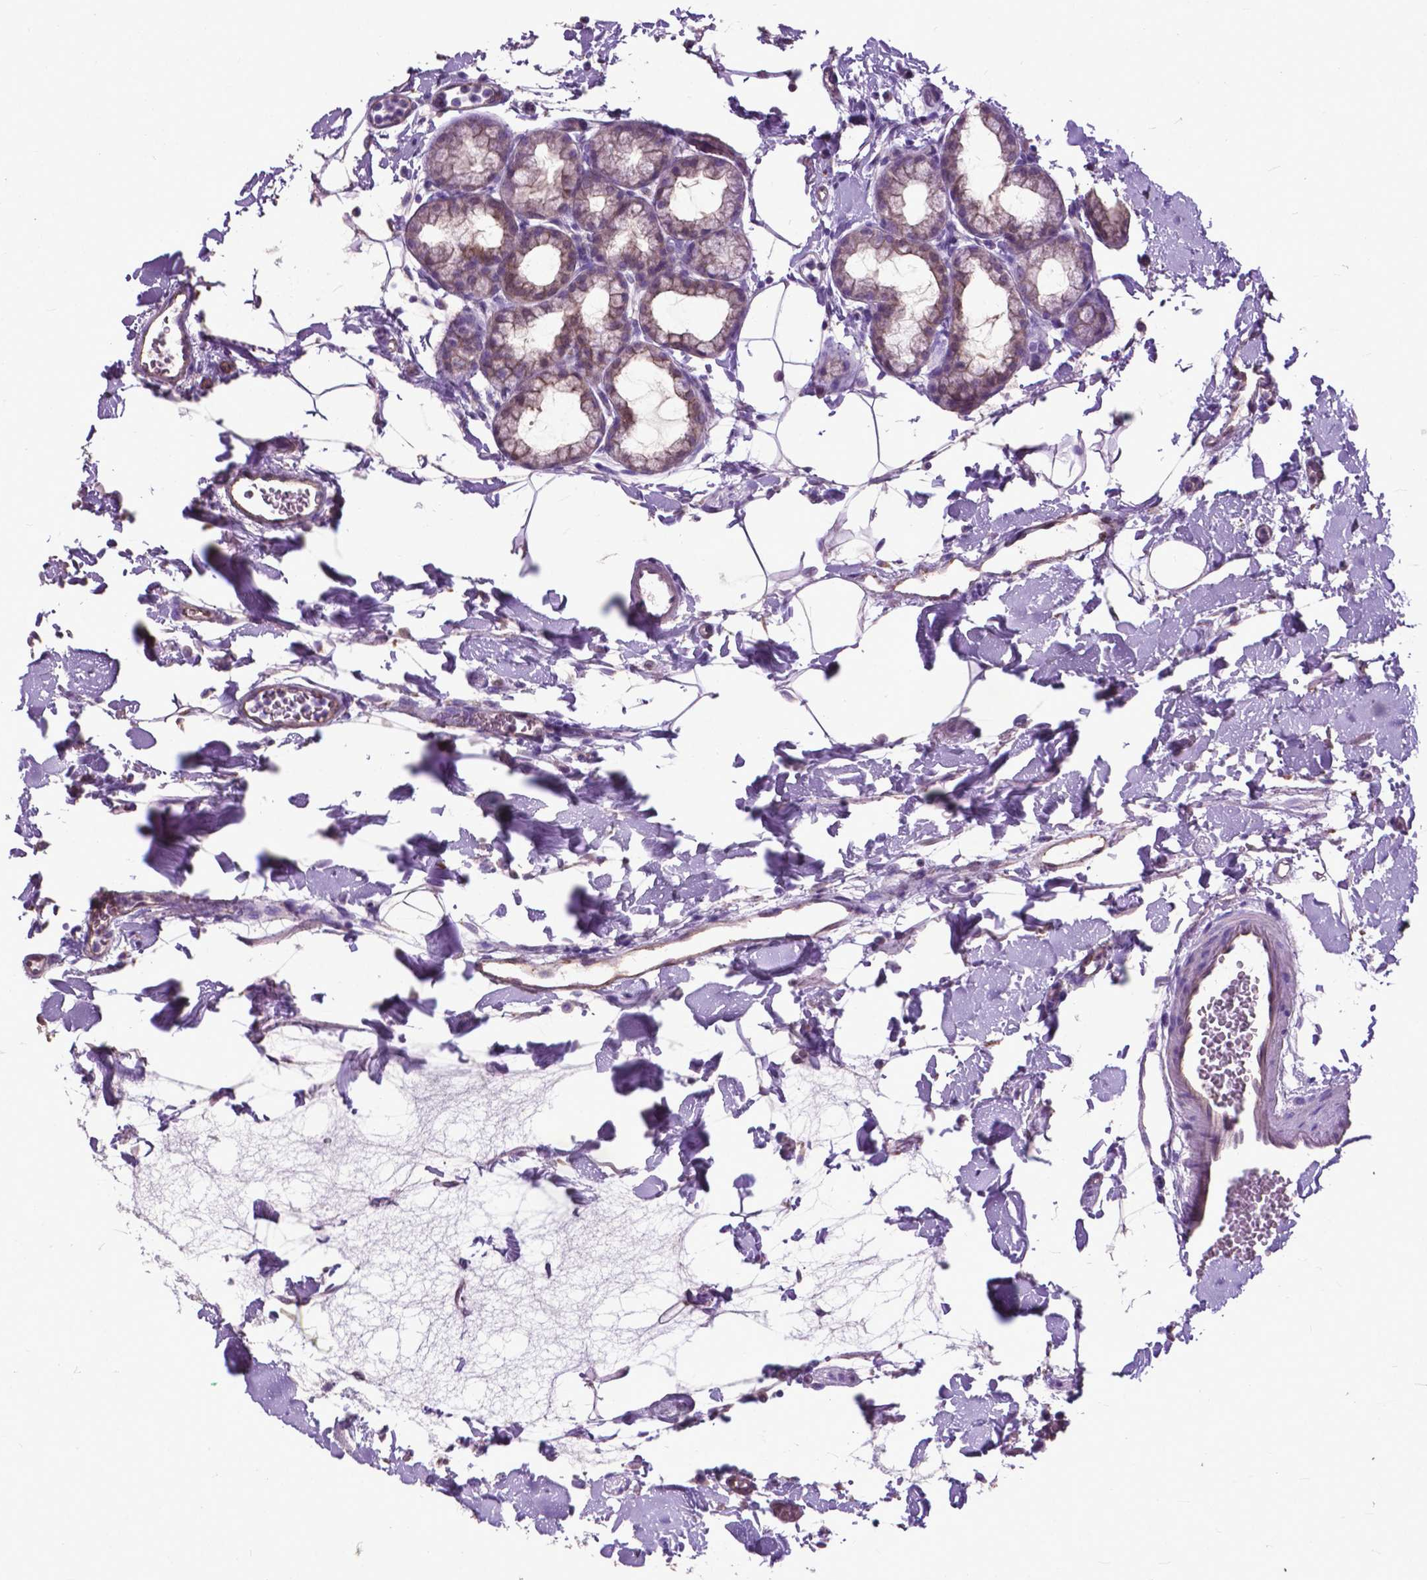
{"staining": {"intensity": "moderate", "quantity": "25%-75%", "location": "cytoplasmic/membranous"}, "tissue": "duodenum", "cell_type": "Glandular cells", "image_type": "normal", "snomed": [{"axis": "morphology", "description": "Normal tissue, NOS"}, {"axis": "topography", "description": "Pancreas"}, {"axis": "topography", "description": "Duodenum"}], "caption": "DAB (3,3'-diaminobenzidine) immunohistochemical staining of benign human duodenum reveals moderate cytoplasmic/membranous protein staining in approximately 25%-75% of glandular cells. The staining was performed using DAB to visualize the protein expression in brown, while the nuclei were stained in blue with hematoxylin (Magnification: 20x).", "gene": "PDLIM1", "patient": {"sex": "male", "age": 59}}